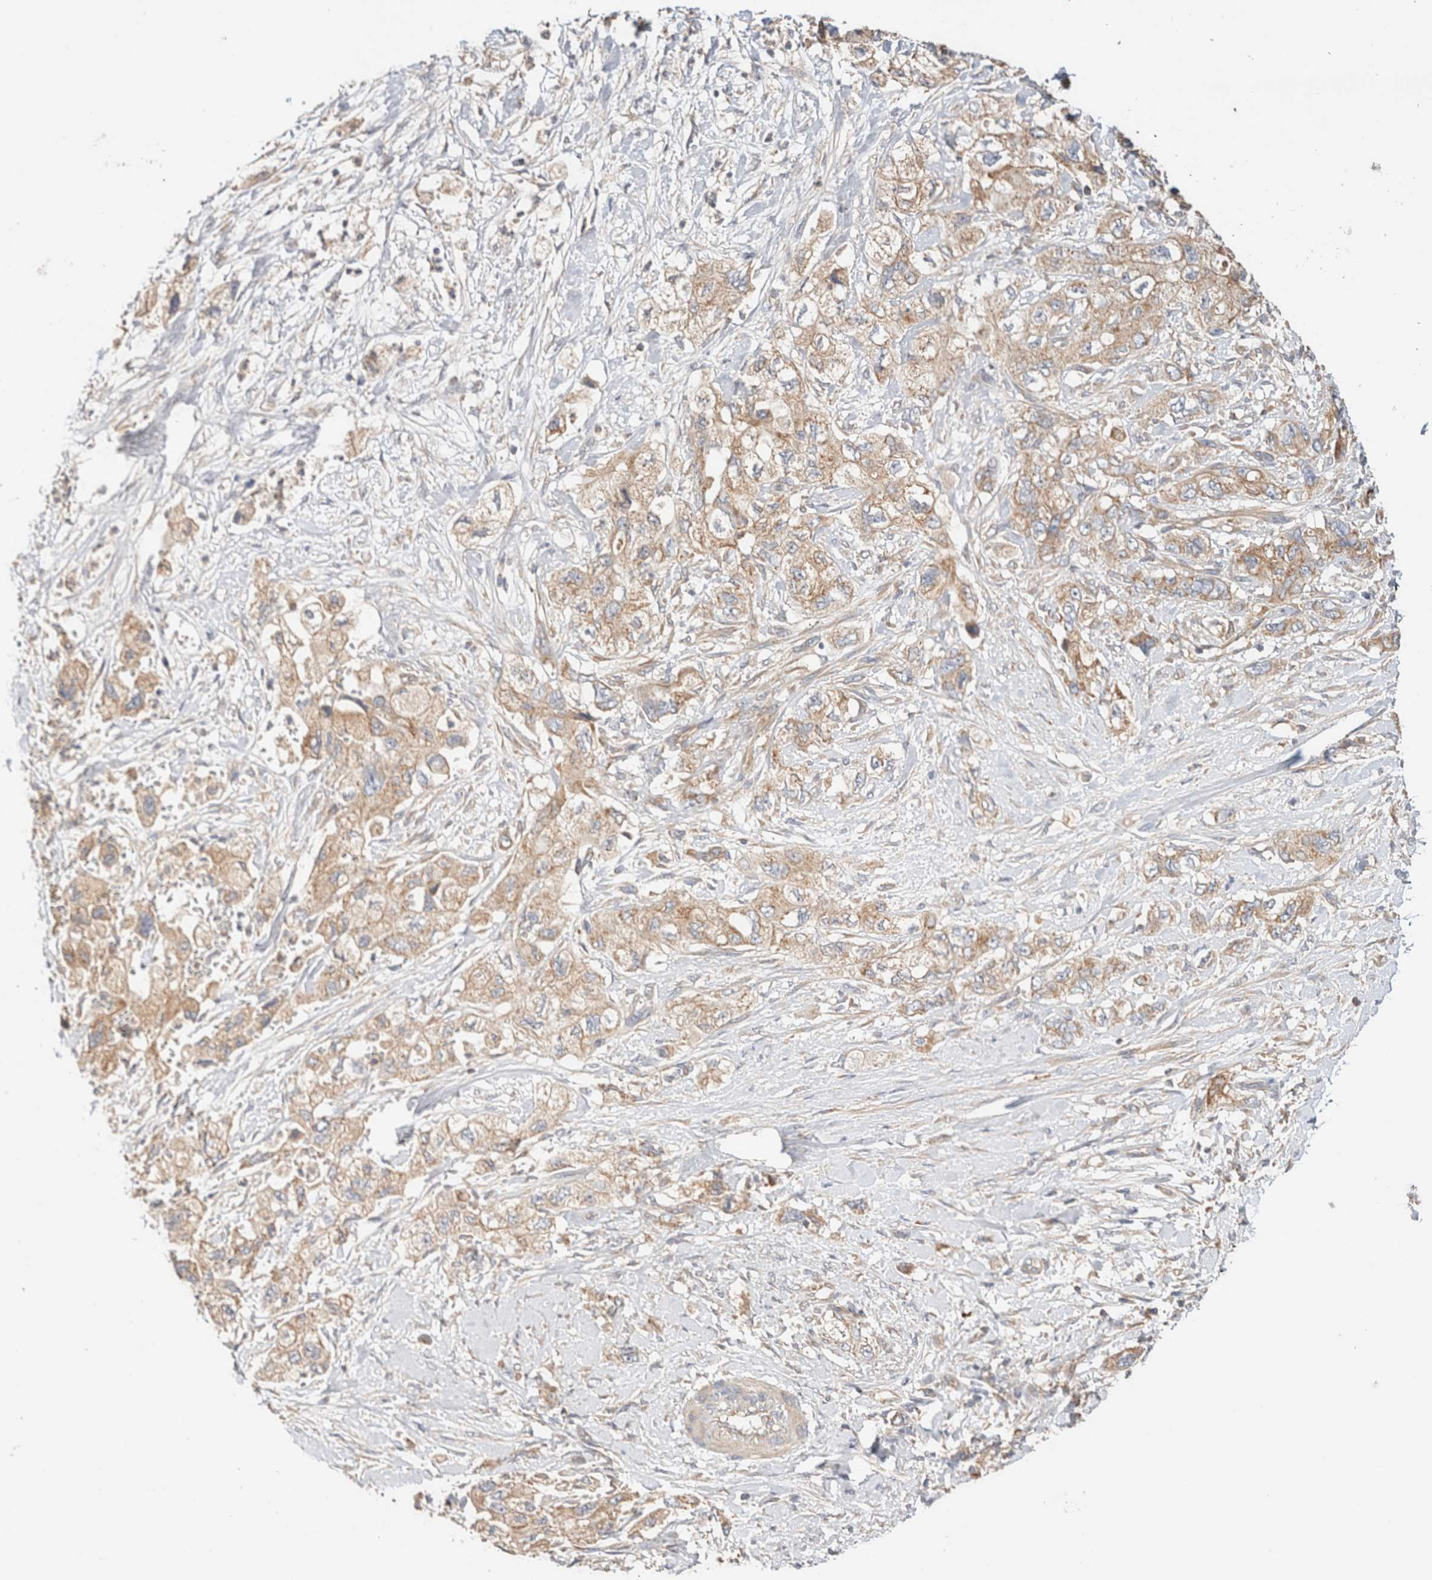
{"staining": {"intensity": "moderate", "quantity": ">75%", "location": "cytoplasmic/membranous"}, "tissue": "pancreatic cancer", "cell_type": "Tumor cells", "image_type": "cancer", "snomed": [{"axis": "morphology", "description": "Adenocarcinoma, NOS"}, {"axis": "topography", "description": "Pancreas"}], "caption": "Immunohistochemistry of pancreatic cancer reveals medium levels of moderate cytoplasmic/membranous staining in about >75% of tumor cells.", "gene": "B3GNTL1", "patient": {"sex": "female", "age": 73}}